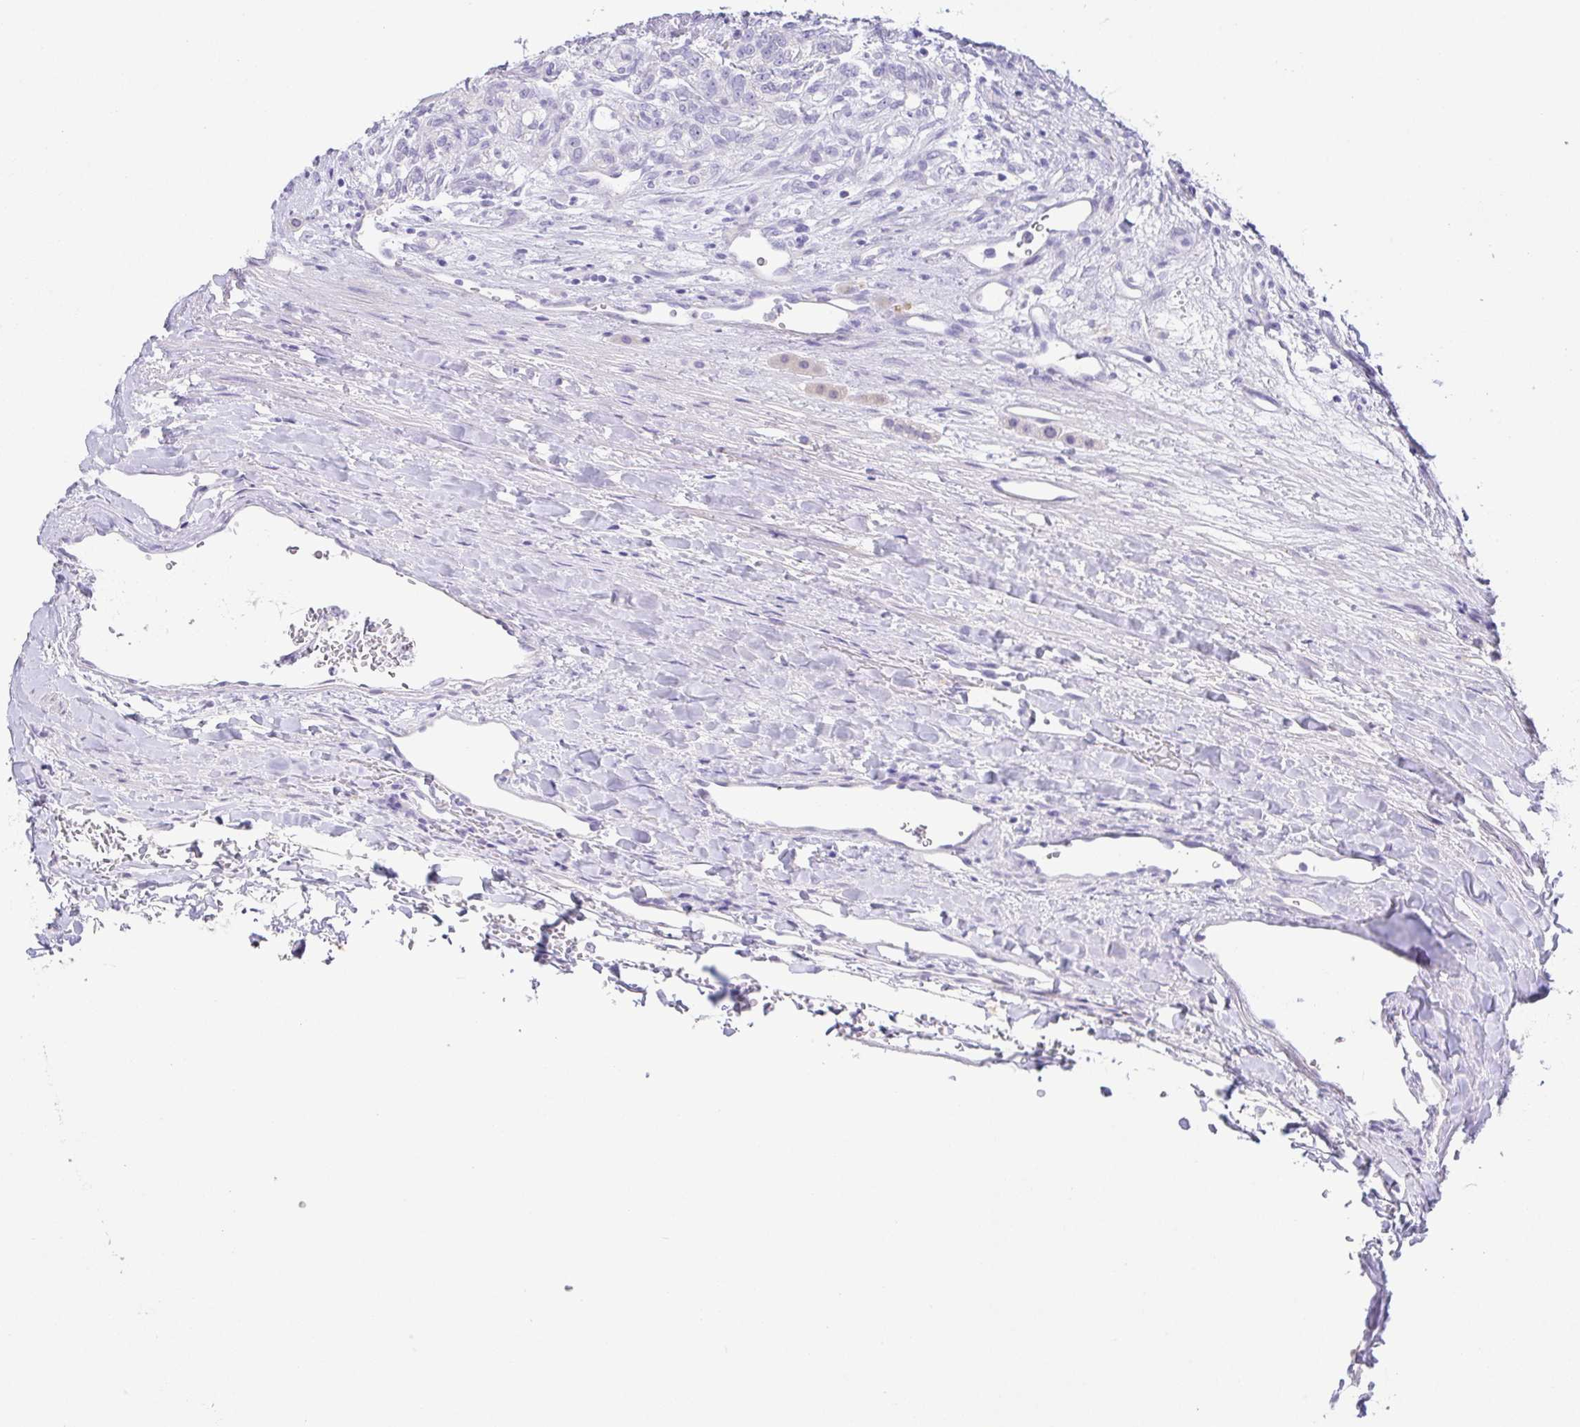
{"staining": {"intensity": "negative", "quantity": "none", "location": "none"}, "tissue": "renal cancer", "cell_type": "Tumor cells", "image_type": "cancer", "snomed": [{"axis": "morphology", "description": "Adenocarcinoma, NOS"}, {"axis": "topography", "description": "Kidney"}], "caption": "Adenocarcinoma (renal) was stained to show a protein in brown. There is no significant positivity in tumor cells.", "gene": "HAPLN2", "patient": {"sex": "female", "age": 63}}